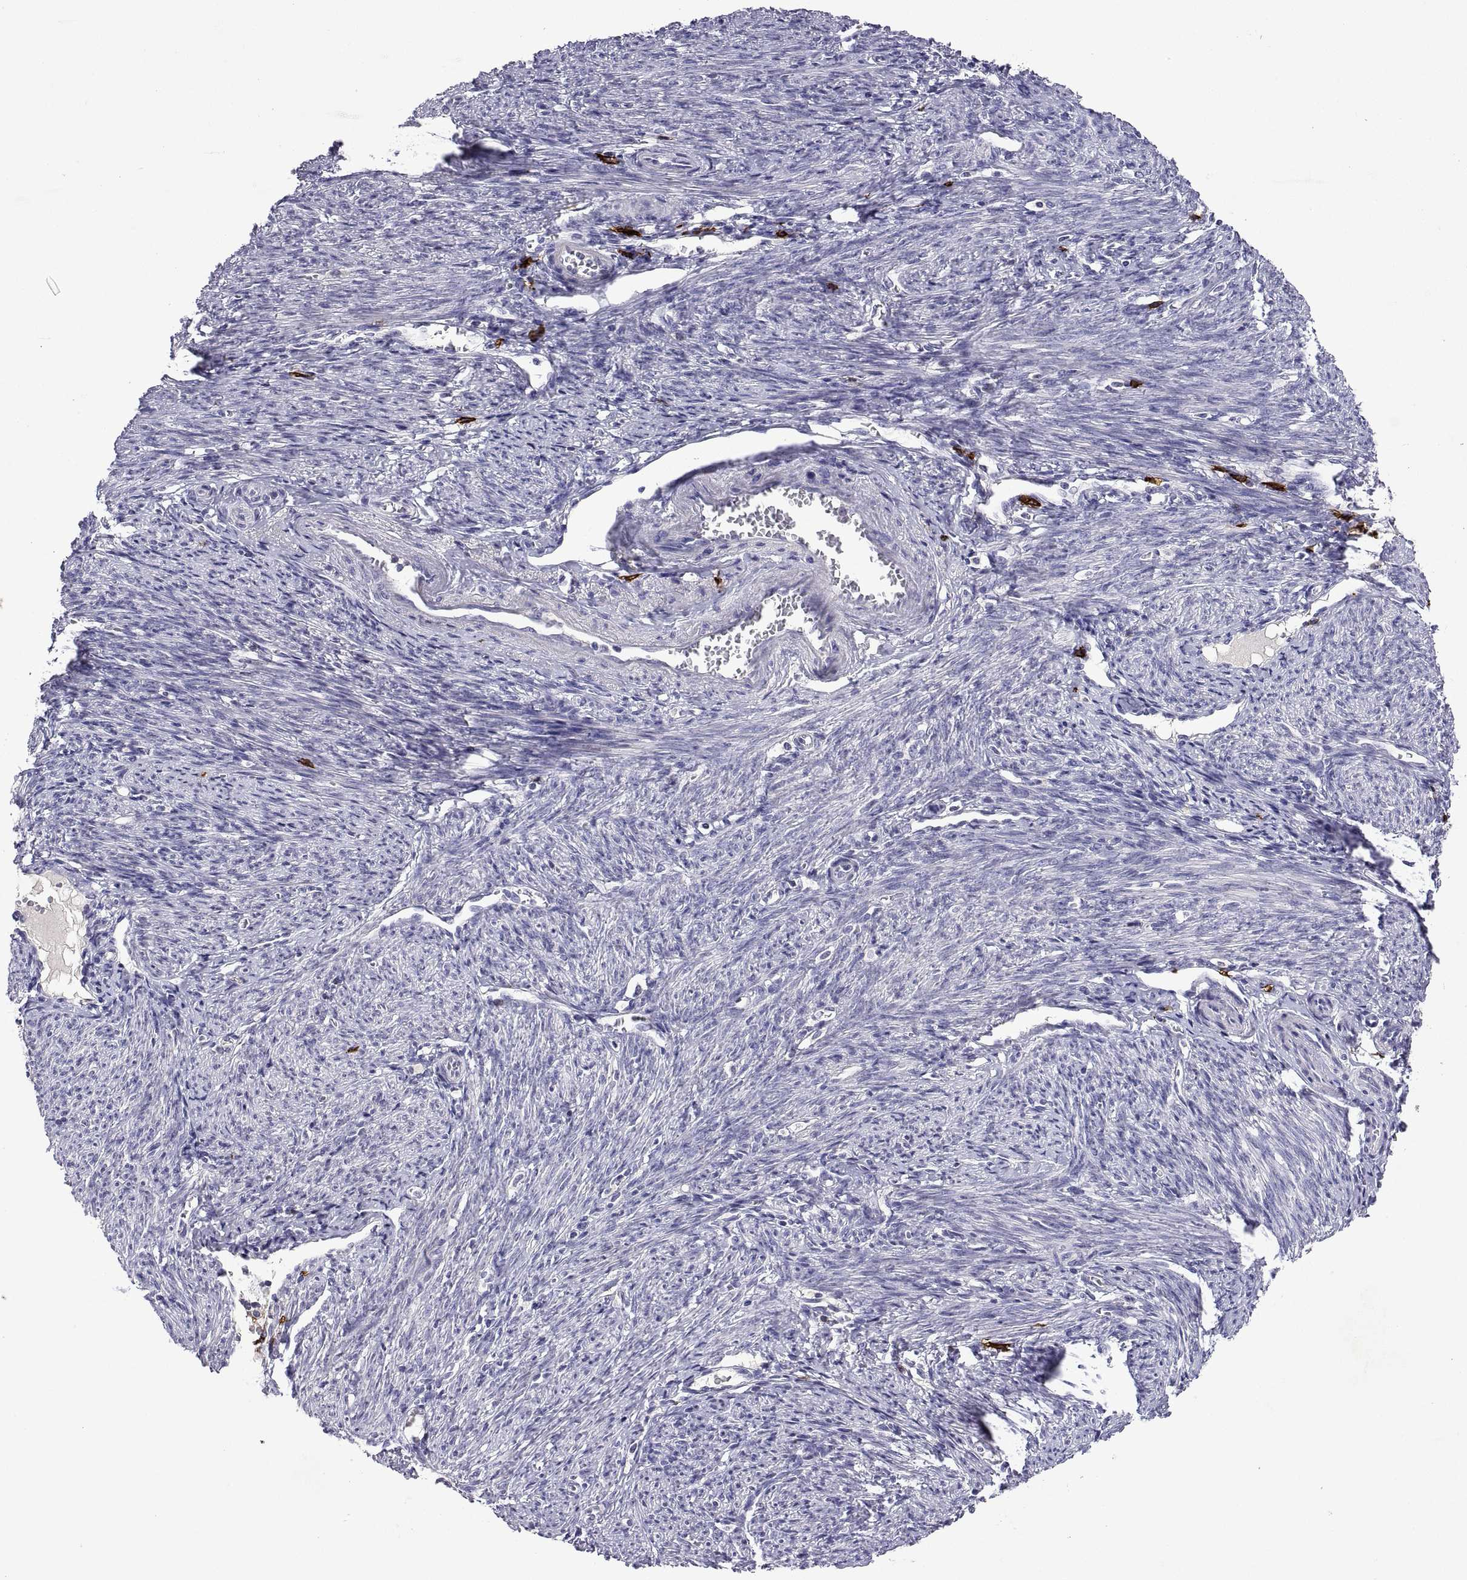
{"staining": {"intensity": "negative", "quantity": "none", "location": "none"}, "tissue": "endometrial cancer", "cell_type": "Tumor cells", "image_type": "cancer", "snomed": [{"axis": "morphology", "description": "Adenocarcinoma, NOS"}, {"axis": "topography", "description": "Endometrium"}], "caption": "Immunohistochemistry photomicrograph of human endometrial adenocarcinoma stained for a protein (brown), which reveals no staining in tumor cells.", "gene": "MS4A1", "patient": {"sex": "female", "age": 57}}